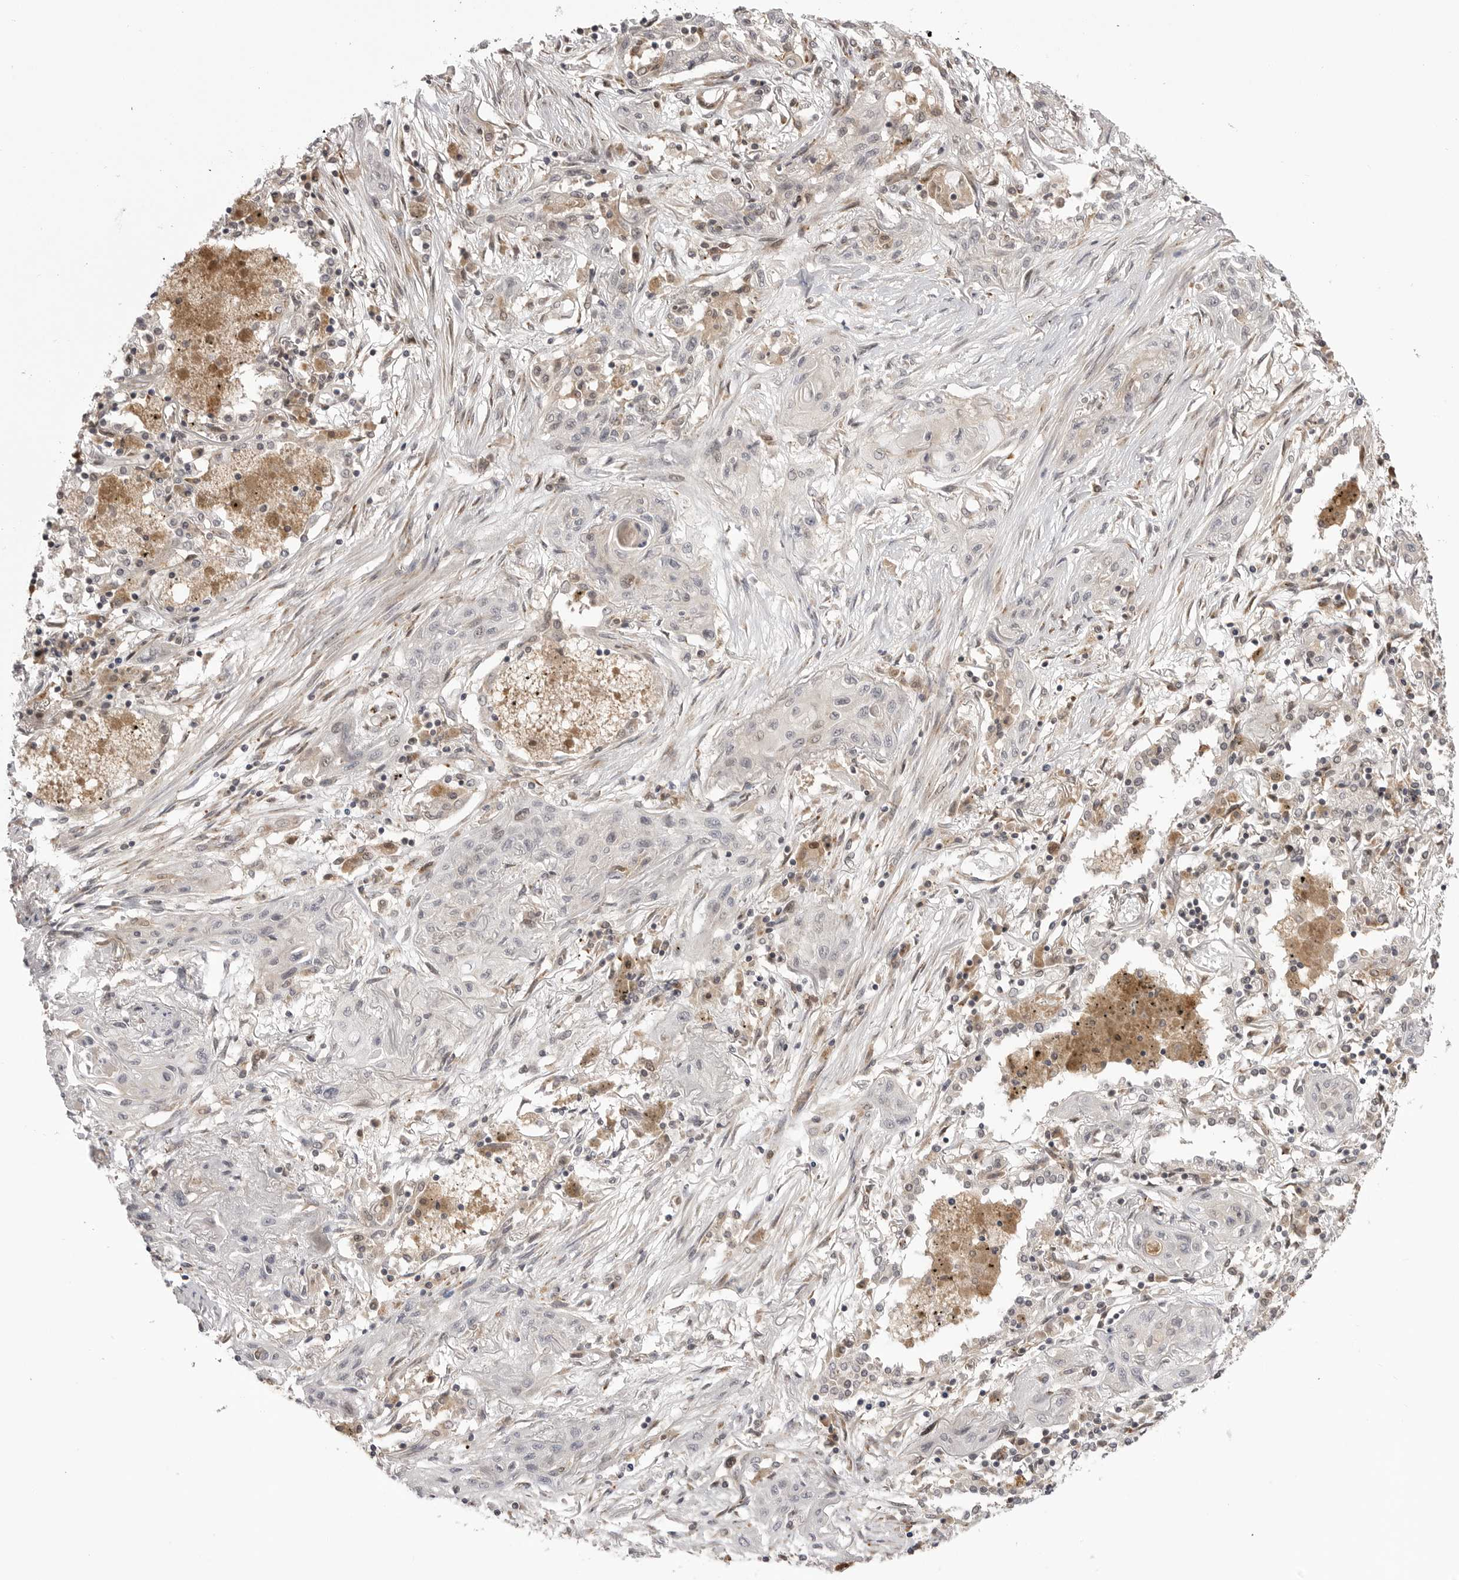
{"staining": {"intensity": "negative", "quantity": "none", "location": "none"}, "tissue": "lung cancer", "cell_type": "Tumor cells", "image_type": "cancer", "snomed": [{"axis": "morphology", "description": "Squamous cell carcinoma, NOS"}, {"axis": "topography", "description": "Lung"}], "caption": "Tumor cells are negative for brown protein staining in lung squamous cell carcinoma.", "gene": "PTK2B", "patient": {"sex": "female", "age": 47}}